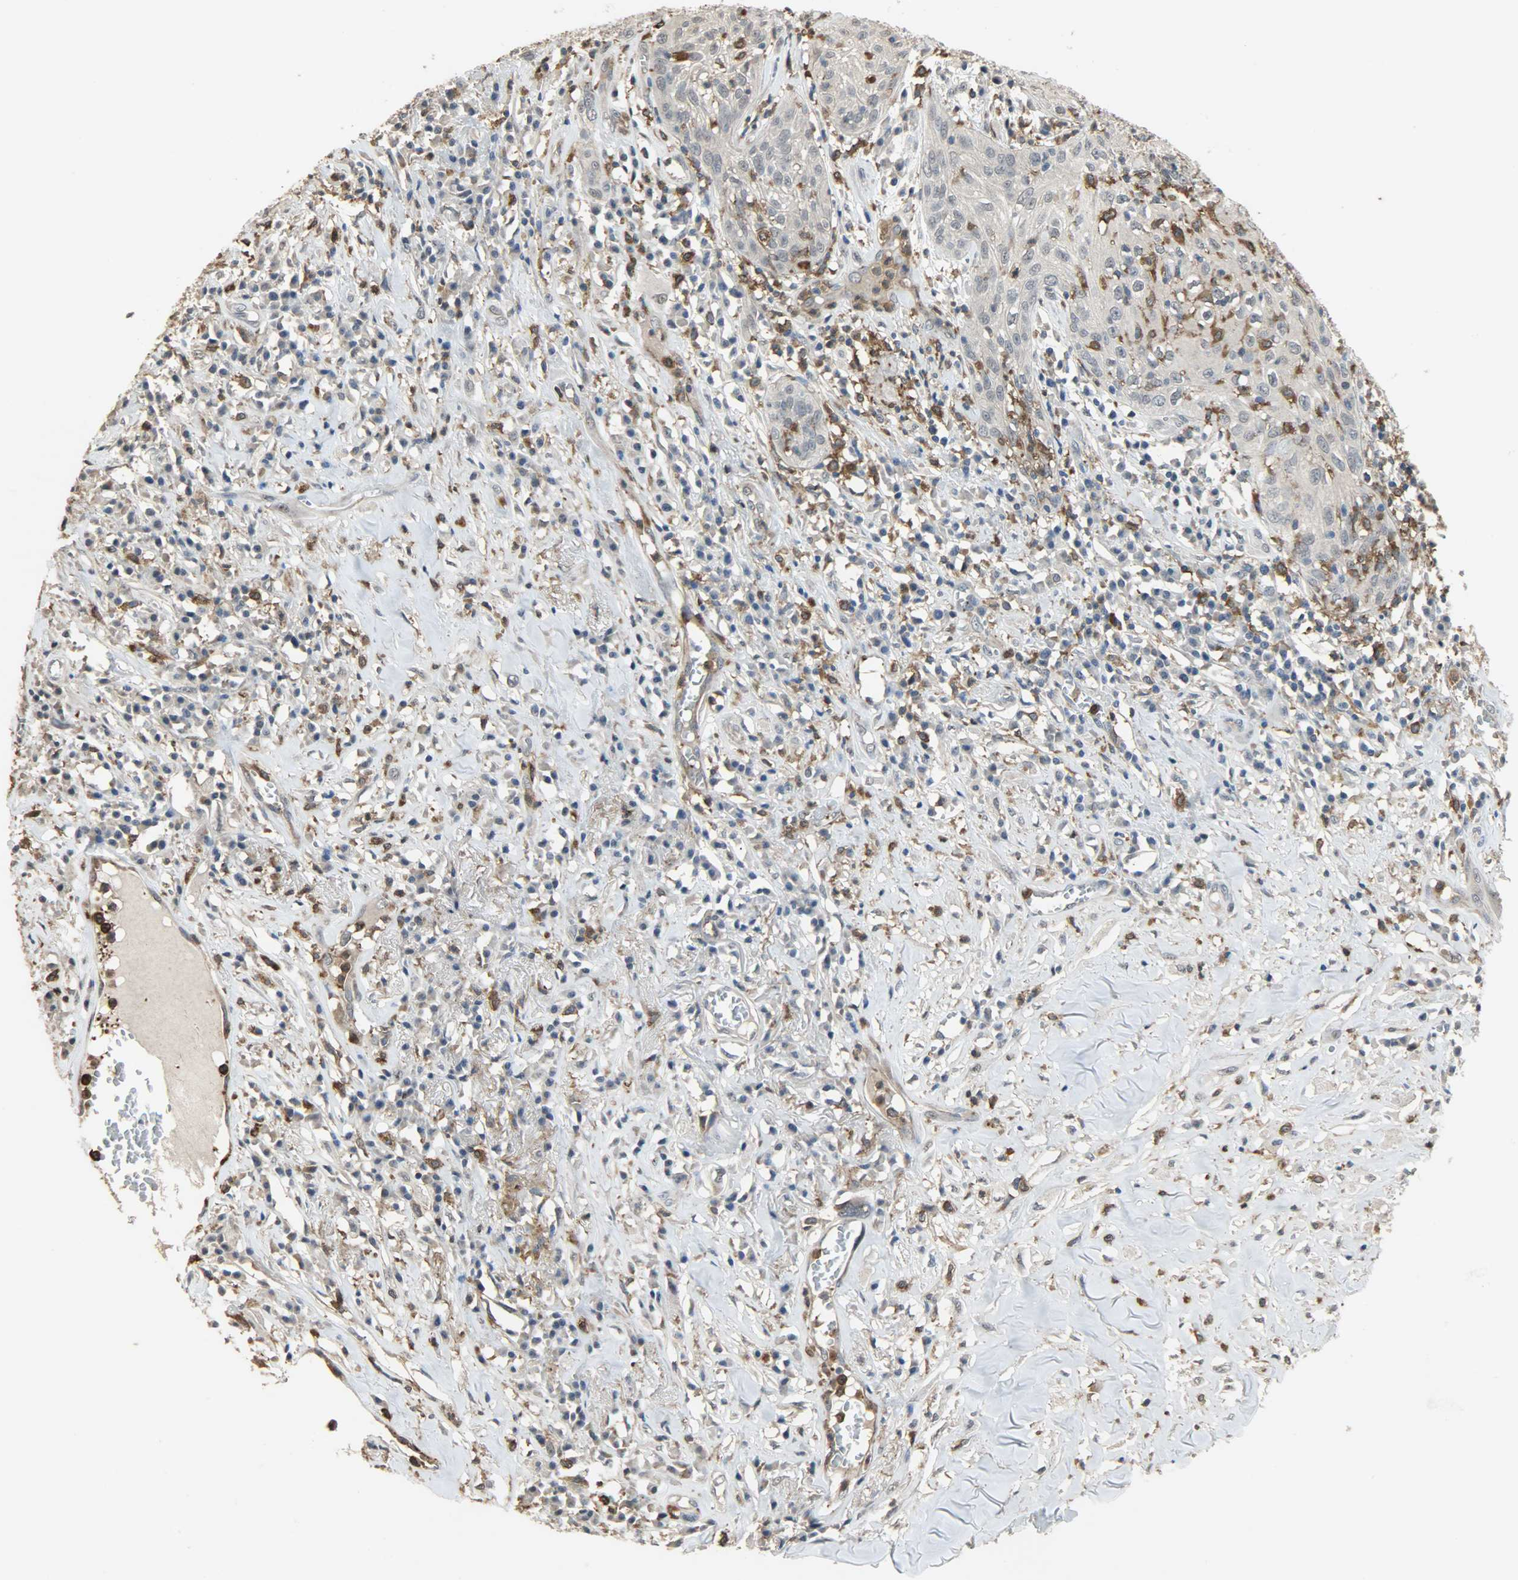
{"staining": {"intensity": "negative", "quantity": "none", "location": "none"}, "tissue": "skin cancer", "cell_type": "Tumor cells", "image_type": "cancer", "snomed": [{"axis": "morphology", "description": "Squamous cell carcinoma, NOS"}, {"axis": "topography", "description": "Skin"}], "caption": "Immunohistochemical staining of human skin cancer exhibits no significant expression in tumor cells.", "gene": "SKAP2", "patient": {"sex": "male", "age": 65}}